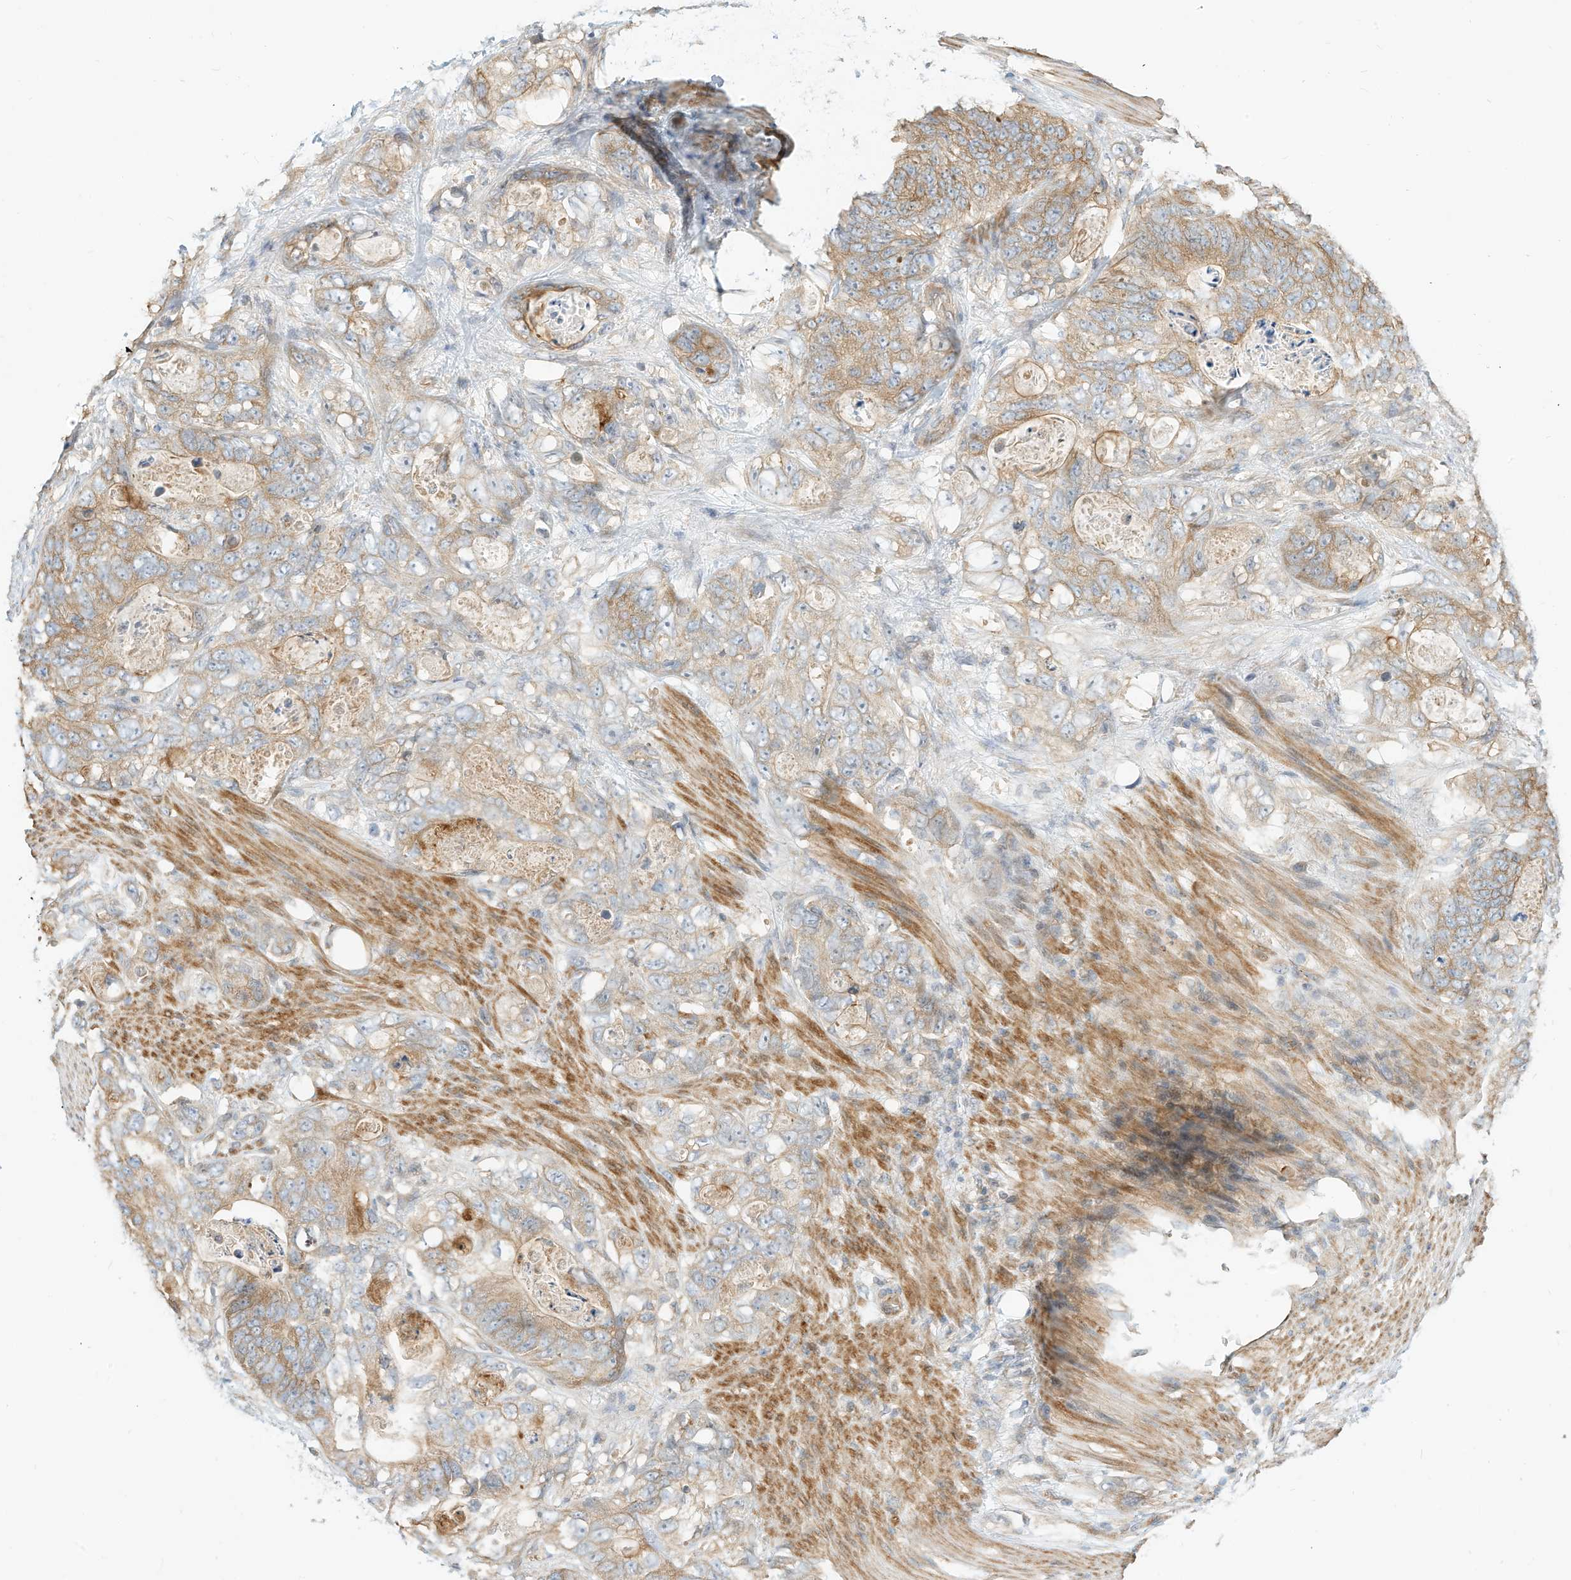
{"staining": {"intensity": "weak", "quantity": ">75%", "location": "cytoplasmic/membranous"}, "tissue": "stomach cancer", "cell_type": "Tumor cells", "image_type": "cancer", "snomed": [{"axis": "morphology", "description": "Normal tissue, NOS"}, {"axis": "morphology", "description": "Adenocarcinoma, NOS"}, {"axis": "topography", "description": "Stomach"}], "caption": "Protein expression by IHC demonstrates weak cytoplasmic/membranous expression in about >75% of tumor cells in adenocarcinoma (stomach).", "gene": "OFD1", "patient": {"sex": "female", "age": 89}}